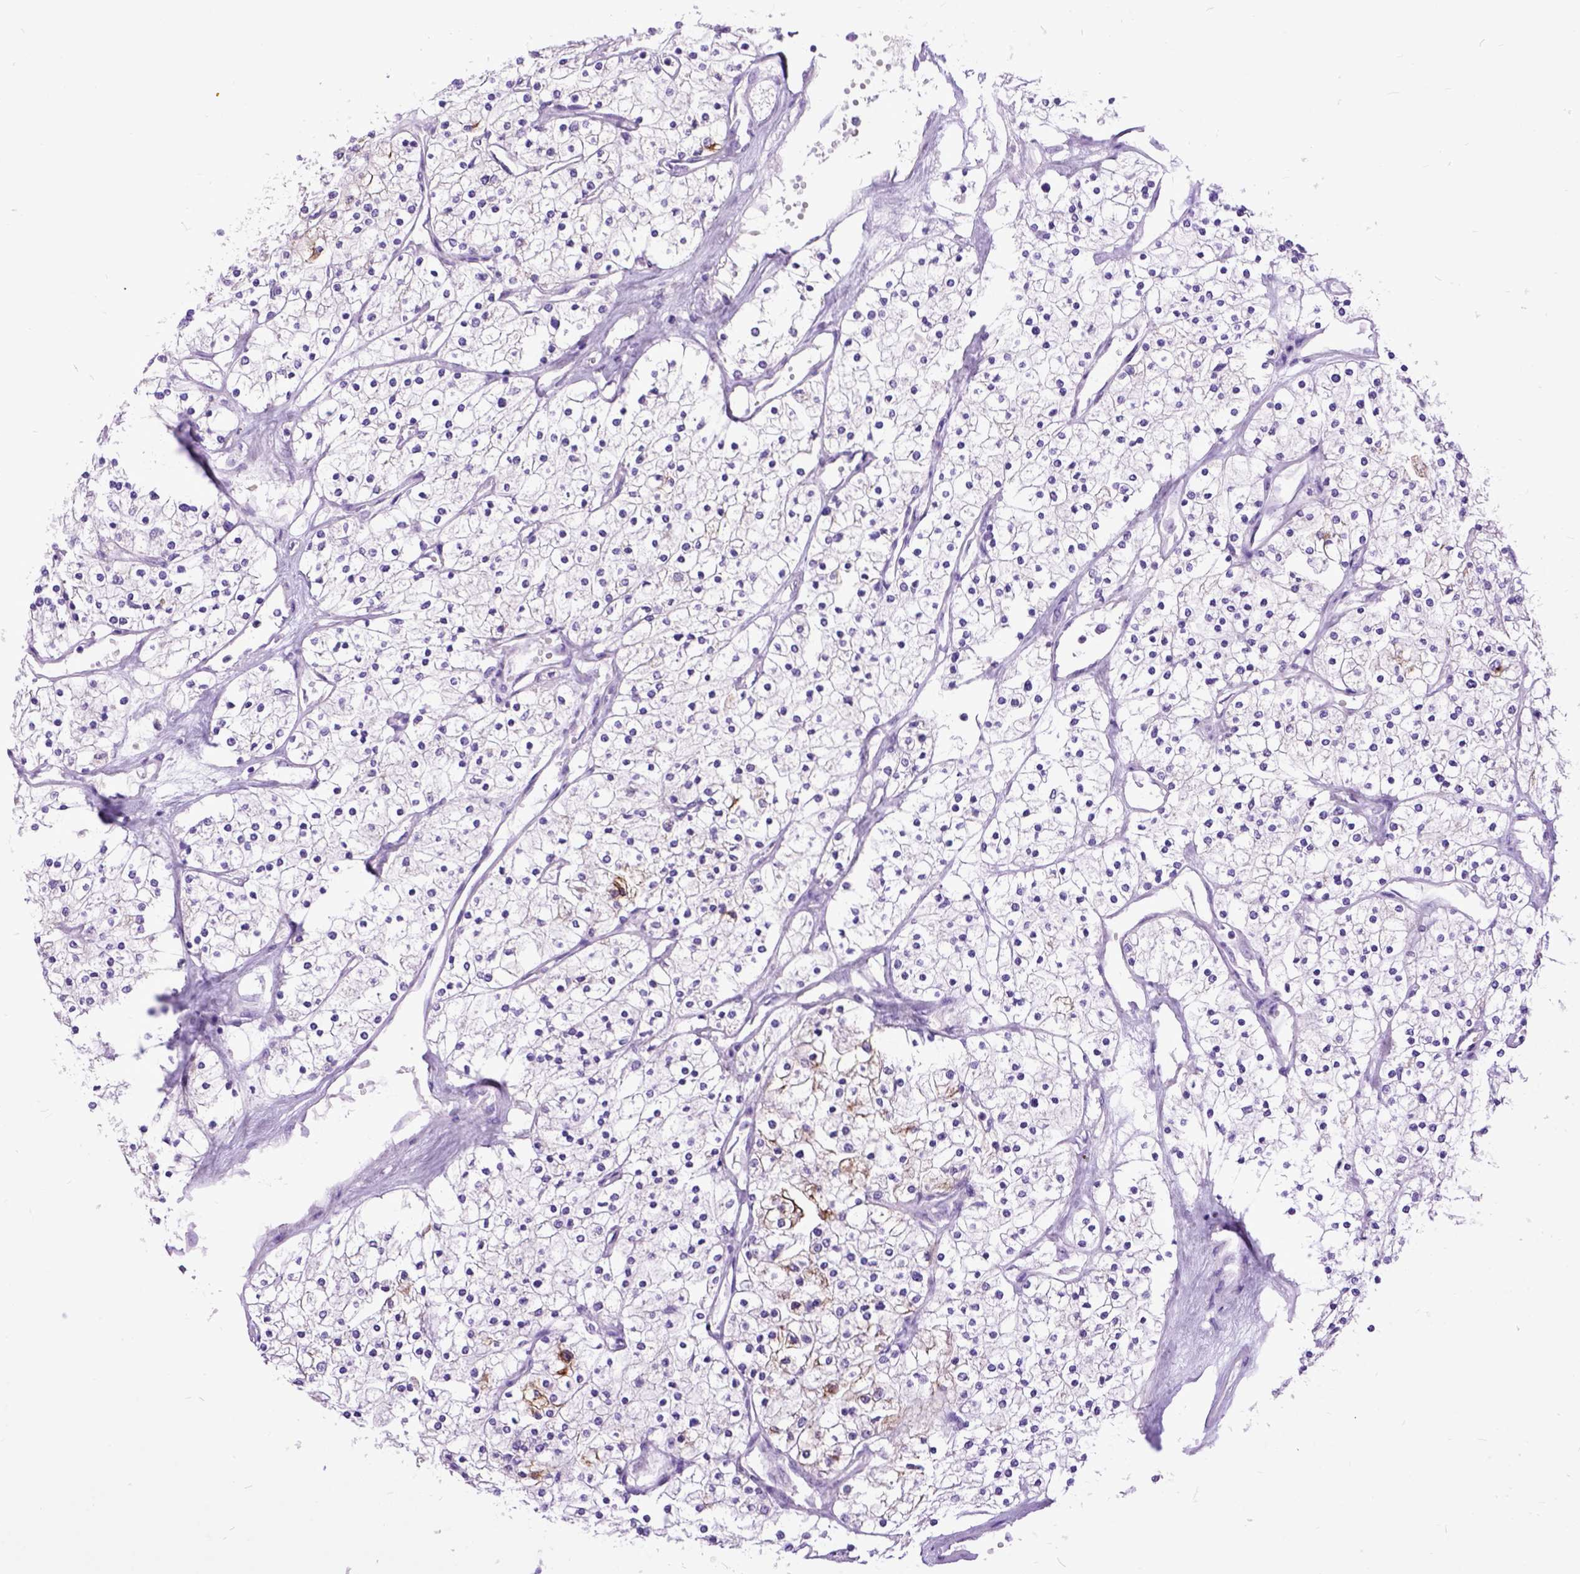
{"staining": {"intensity": "negative", "quantity": "none", "location": "none"}, "tissue": "renal cancer", "cell_type": "Tumor cells", "image_type": "cancer", "snomed": [{"axis": "morphology", "description": "Adenocarcinoma, NOS"}, {"axis": "topography", "description": "Kidney"}], "caption": "High magnification brightfield microscopy of renal cancer stained with DAB (3,3'-diaminobenzidine) (brown) and counterstained with hematoxylin (blue): tumor cells show no significant positivity.", "gene": "RAB25", "patient": {"sex": "male", "age": 80}}